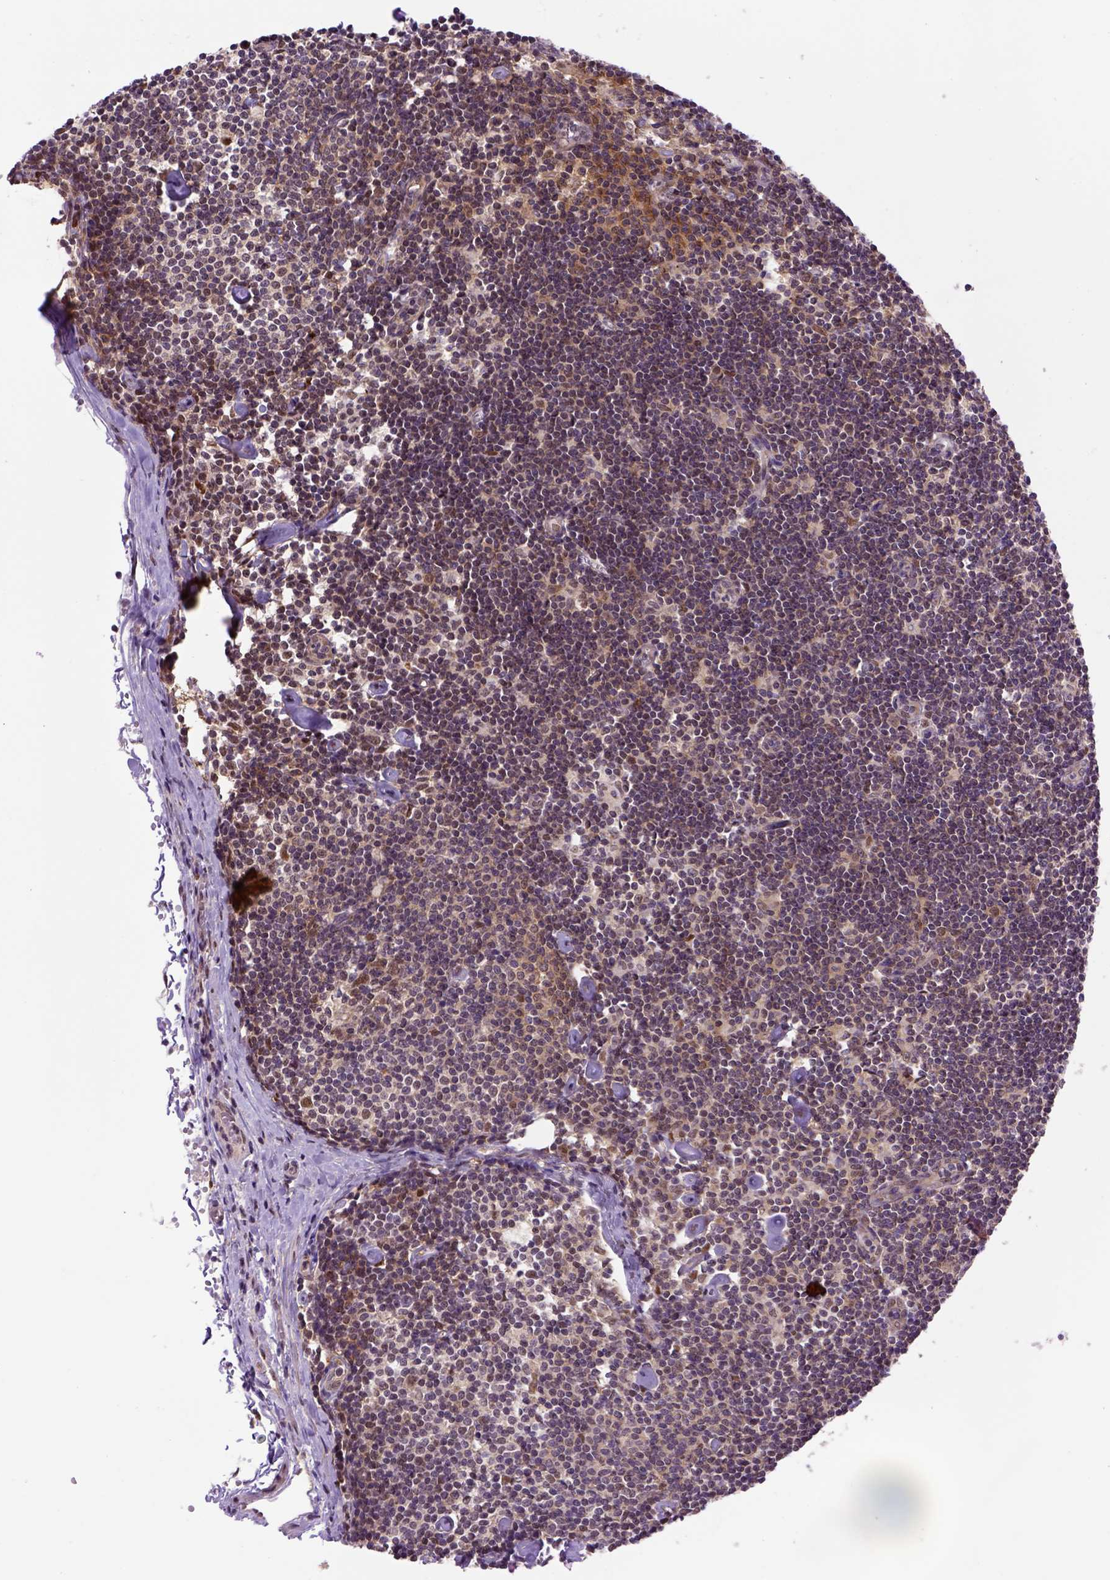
{"staining": {"intensity": "strong", "quantity": "<25%", "location": "nuclear"}, "tissue": "lymph node", "cell_type": "Germinal center cells", "image_type": "normal", "snomed": [{"axis": "morphology", "description": "Normal tissue, NOS"}, {"axis": "topography", "description": "Lymph node"}], "caption": "High-magnification brightfield microscopy of unremarkable lymph node stained with DAB (brown) and counterstained with hematoxylin (blue). germinal center cells exhibit strong nuclear expression is appreciated in about<25% of cells.", "gene": "PSMC2", "patient": {"sex": "female", "age": 42}}